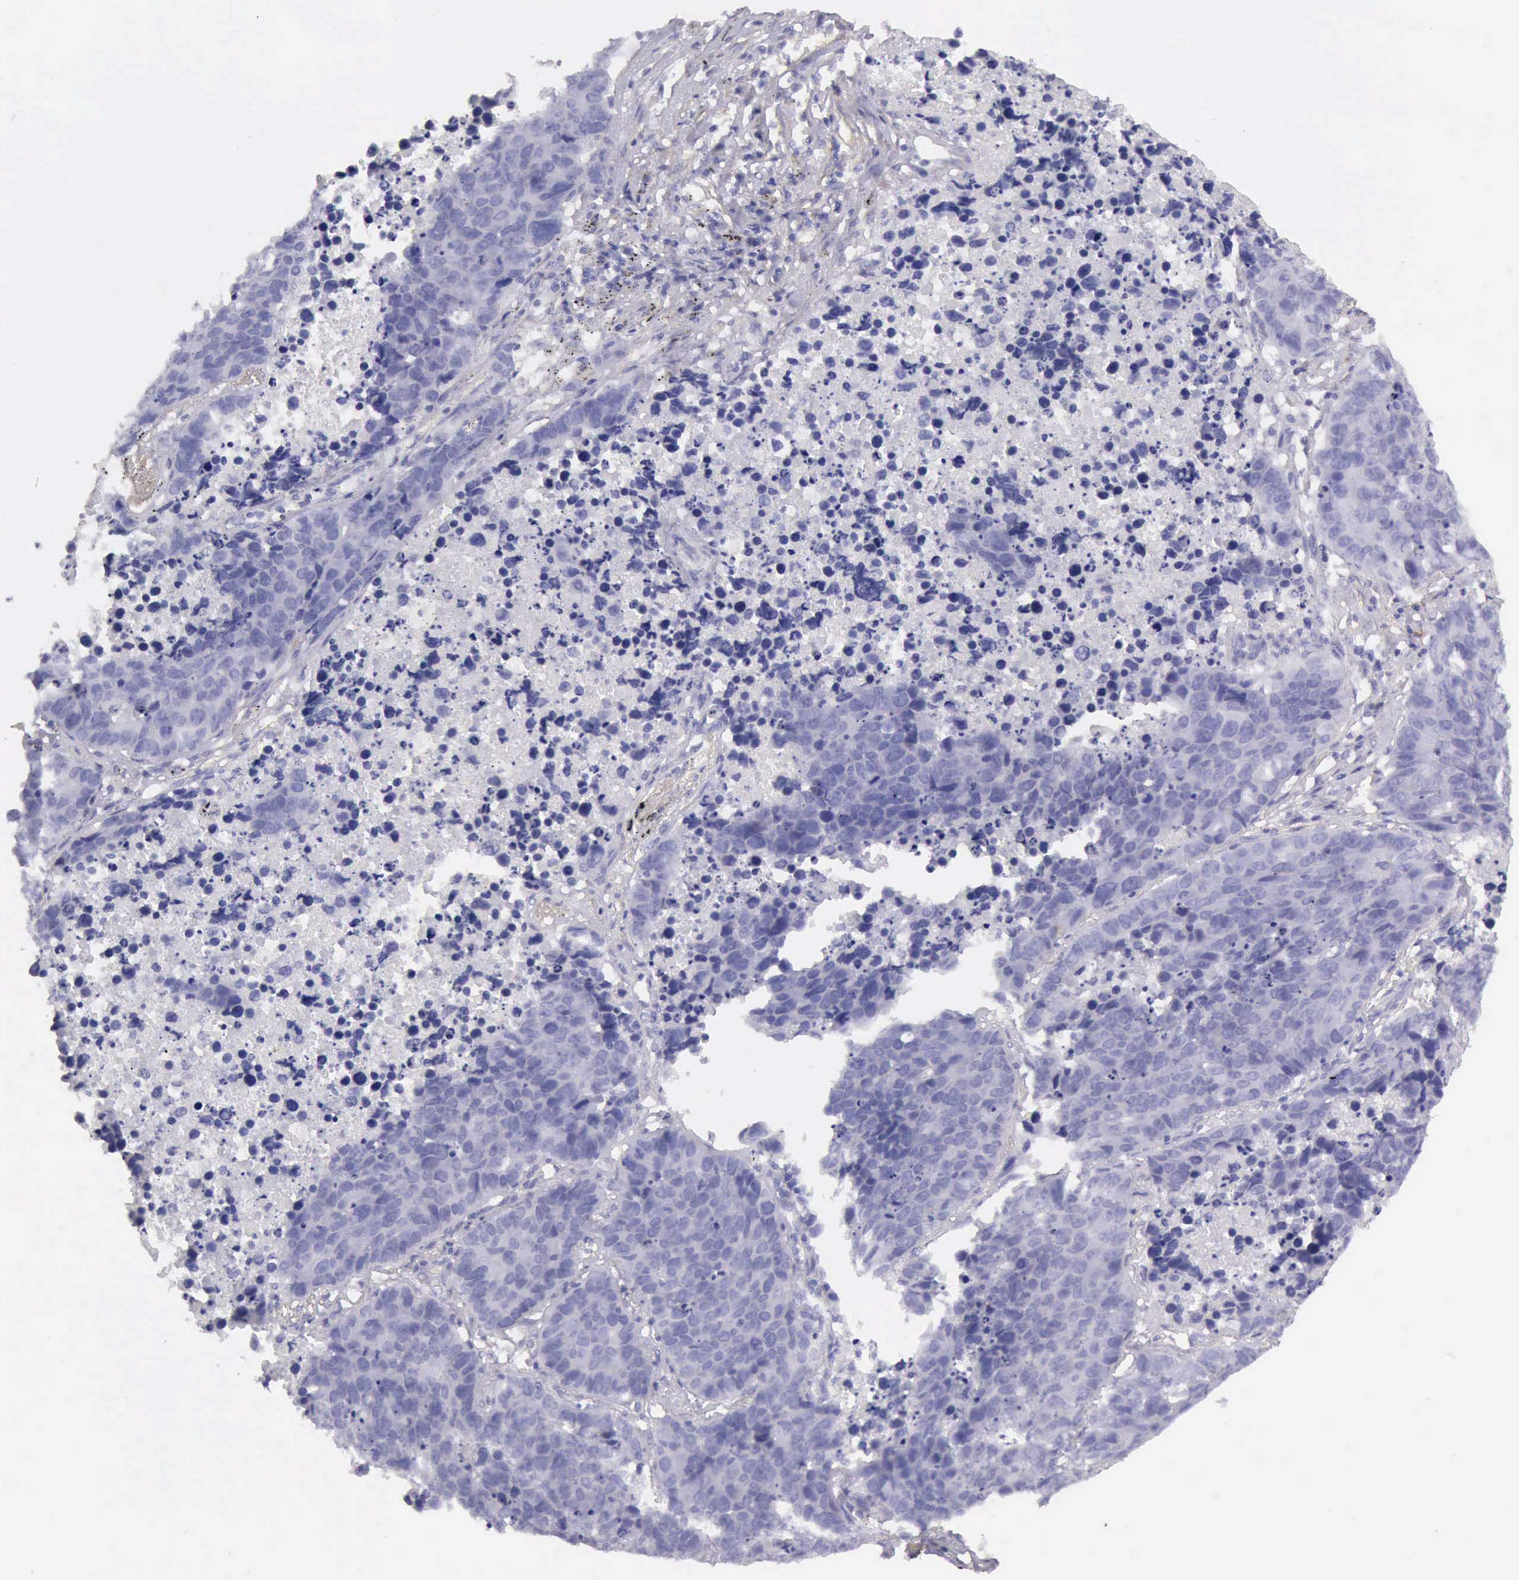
{"staining": {"intensity": "negative", "quantity": "none", "location": "none"}, "tissue": "lung cancer", "cell_type": "Tumor cells", "image_type": "cancer", "snomed": [{"axis": "morphology", "description": "Carcinoid, malignant, NOS"}, {"axis": "topography", "description": "Lung"}], "caption": "IHC micrograph of lung carcinoid (malignant) stained for a protein (brown), which displays no positivity in tumor cells. (DAB (3,3'-diaminobenzidine) immunohistochemistry, high magnification).", "gene": "AOC3", "patient": {"sex": "male", "age": 60}}